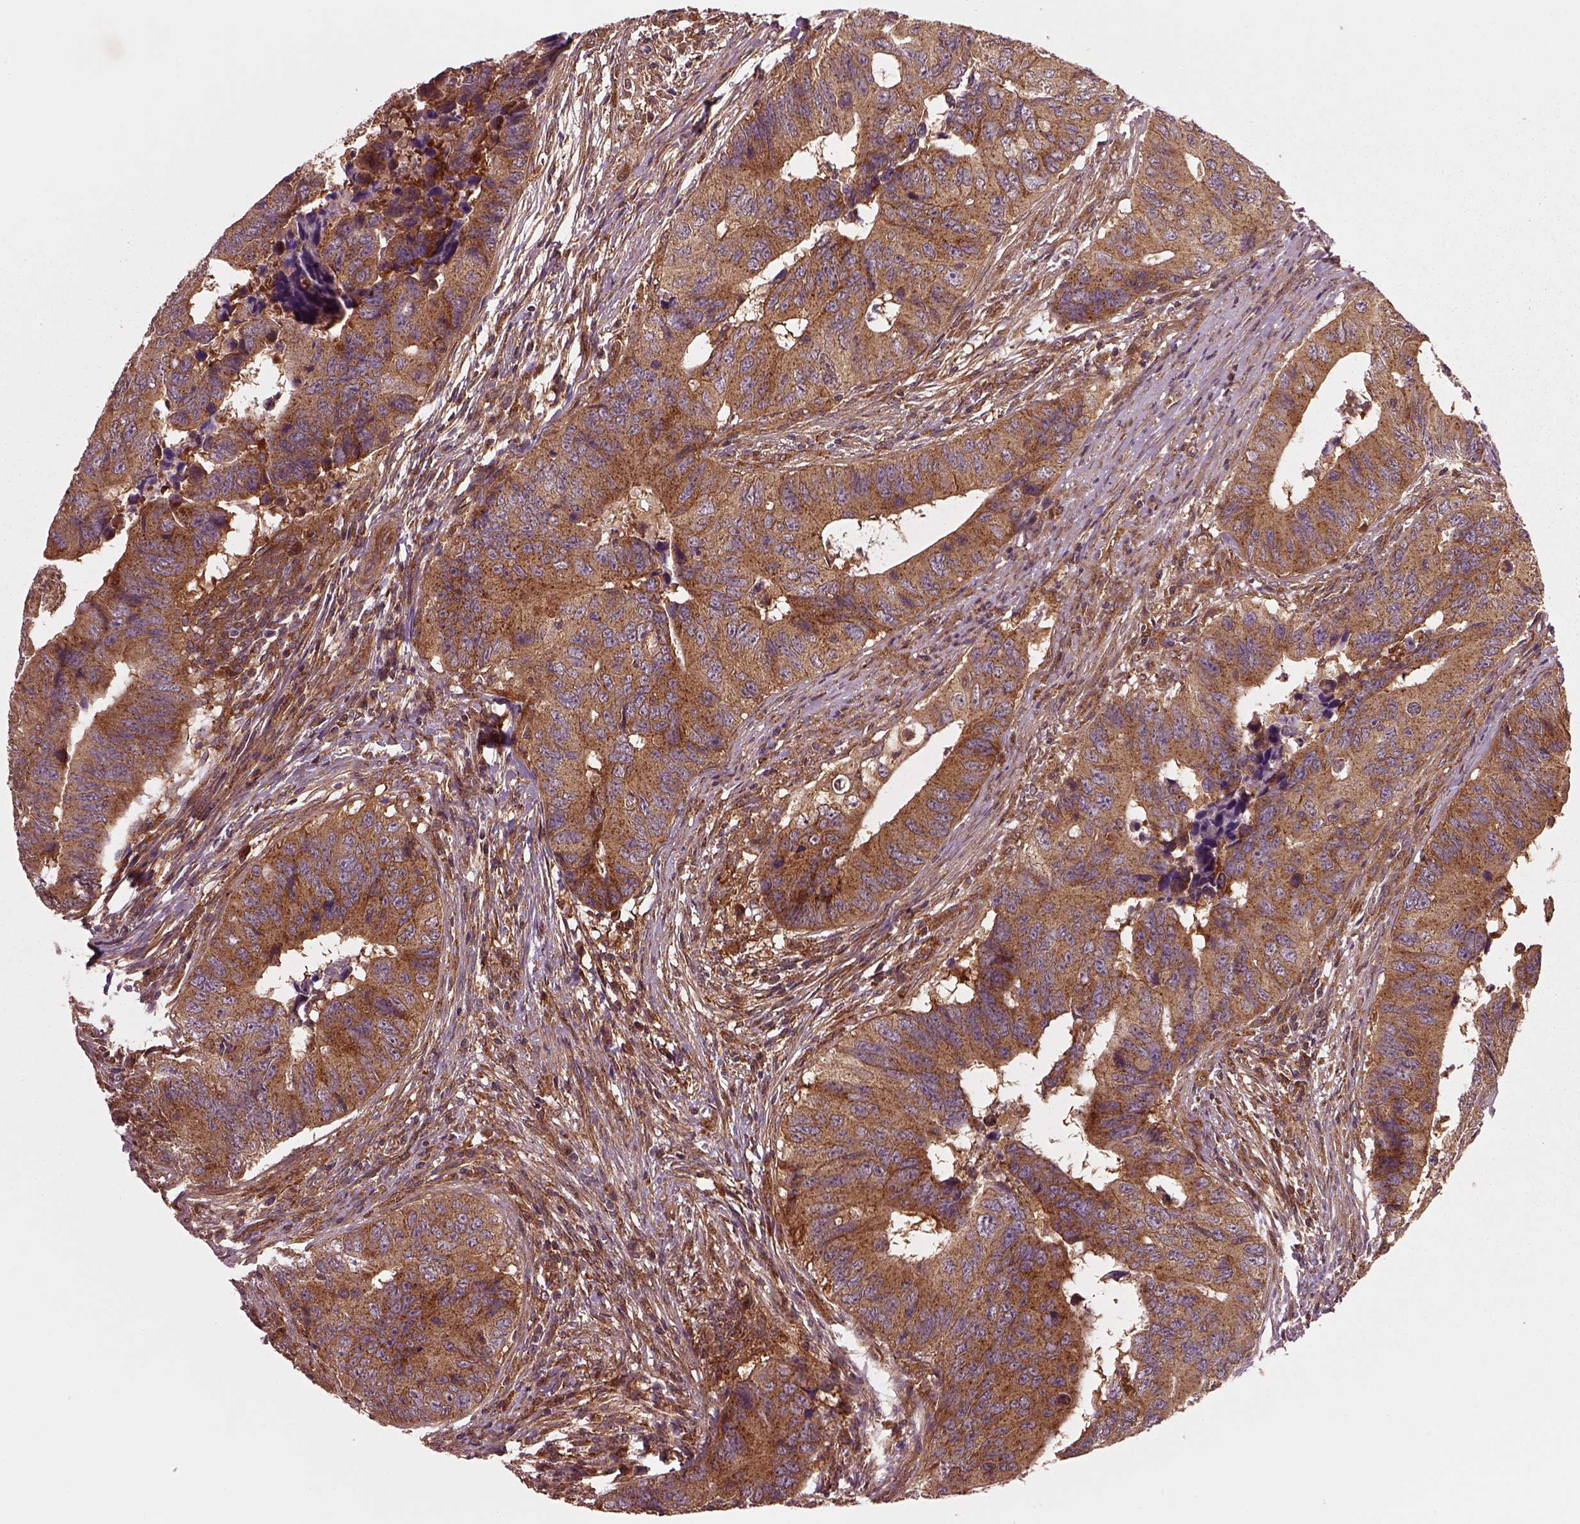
{"staining": {"intensity": "strong", "quantity": "25%-75%", "location": "cytoplasmic/membranous"}, "tissue": "colorectal cancer", "cell_type": "Tumor cells", "image_type": "cancer", "snomed": [{"axis": "morphology", "description": "Adenocarcinoma, NOS"}, {"axis": "topography", "description": "Colon"}], "caption": "Protein analysis of colorectal cancer tissue displays strong cytoplasmic/membranous expression in about 25%-75% of tumor cells.", "gene": "WASHC2A", "patient": {"sex": "female", "age": 82}}